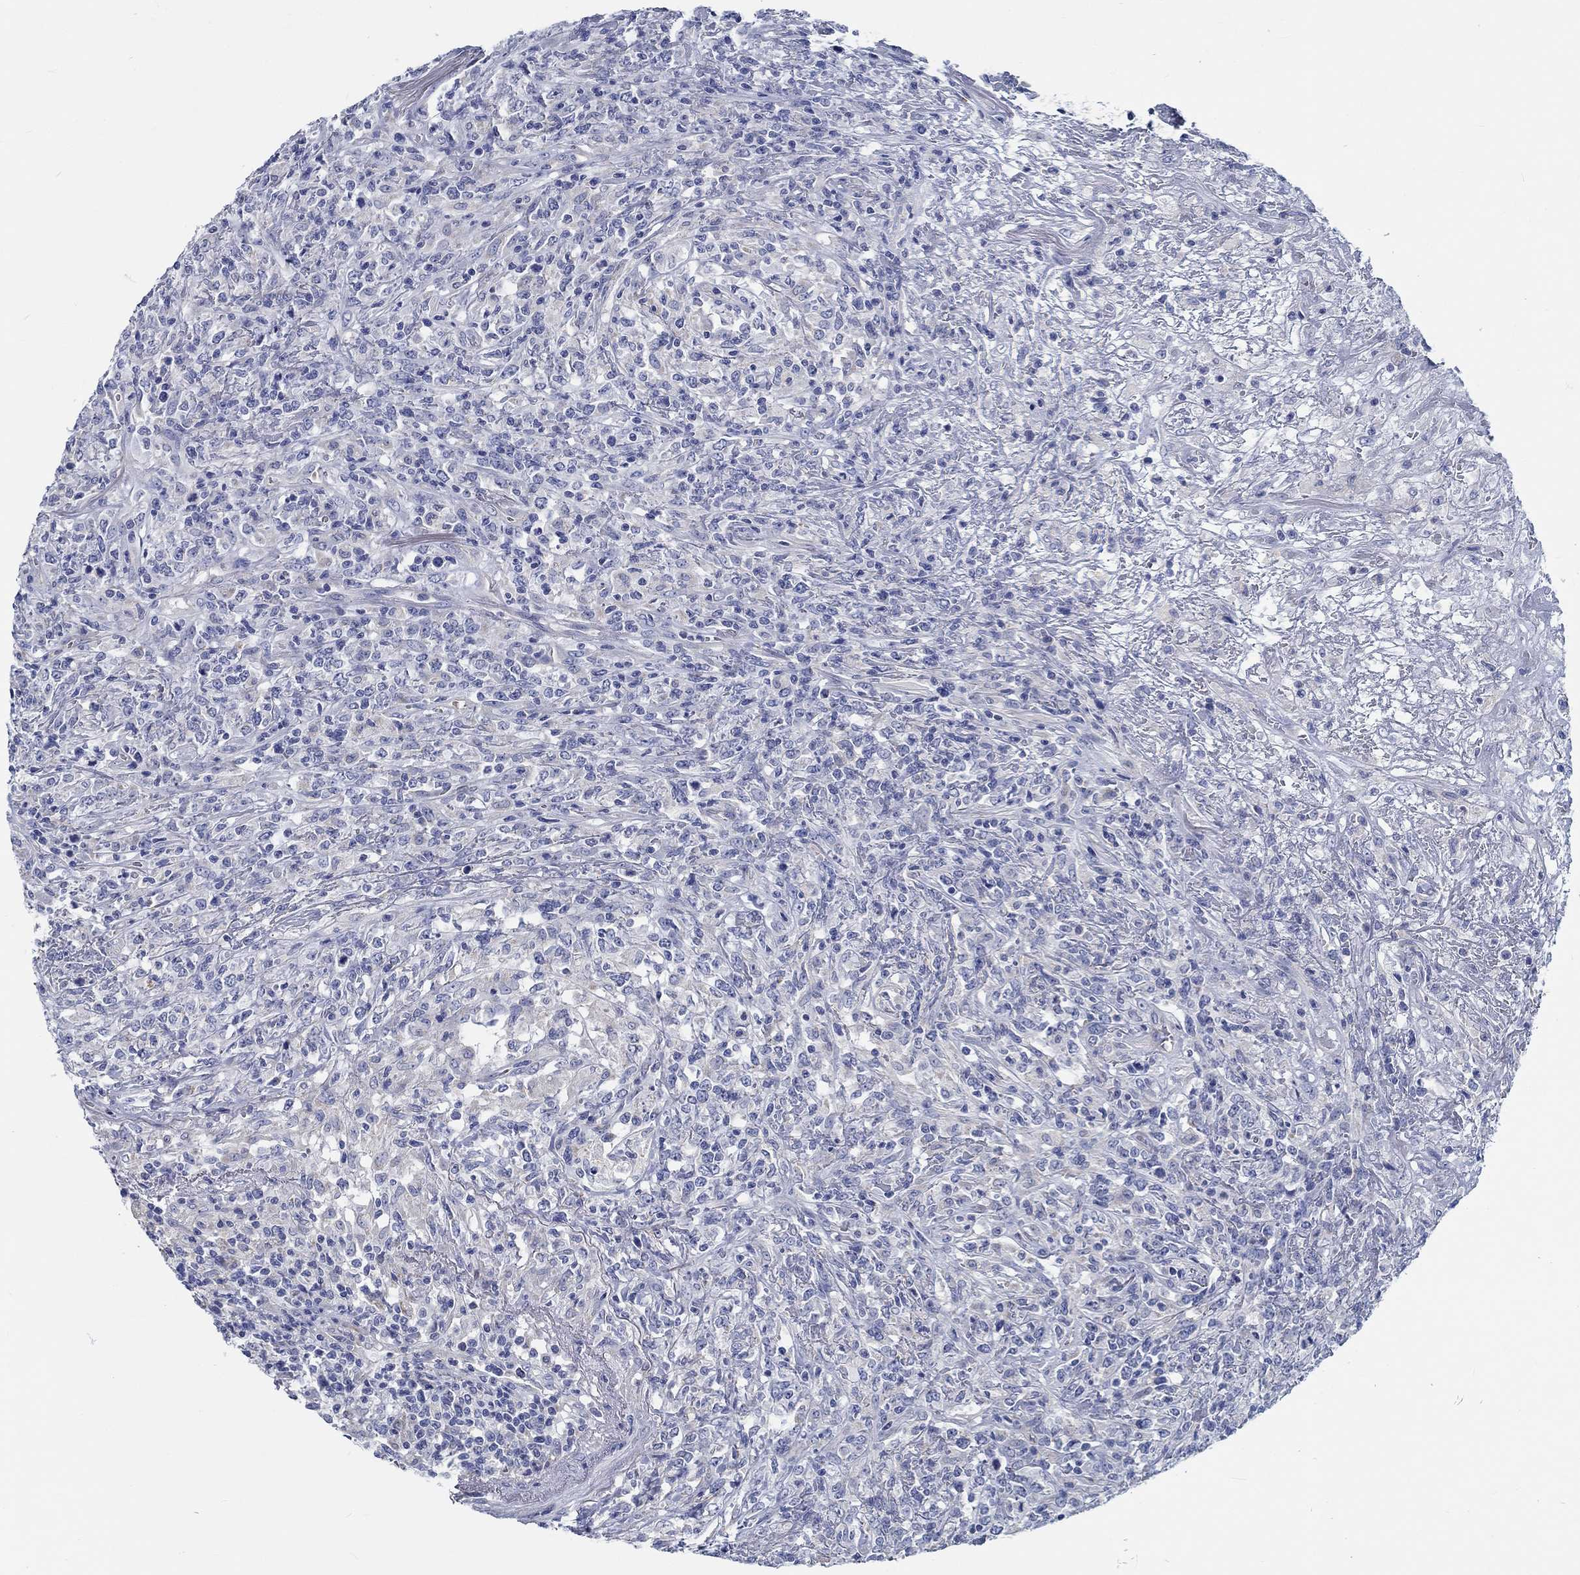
{"staining": {"intensity": "negative", "quantity": "none", "location": "none"}, "tissue": "lymphoma", "cell_type": "Tumor cells", "image_type": "cancer", "snomed": [{"axis": "morphology", "description": "Malignant lymphoma, non-Hodgkin's type, High grade"}, {"axis": "topography", "description": "Lung"}], "caption": "Immunohistochemical staining of malignant lymphoma, non-Hodgkin's type (high-grade) exhibits no significant staining in tumor cells. The staining is performed using DAB (3,3'-diaminobenzidine) brown chromogen with nuclei counter-stained in using hematoxylin.", "gene": "MYBPC1", "patient": {"sex": "male", "age": 79}}